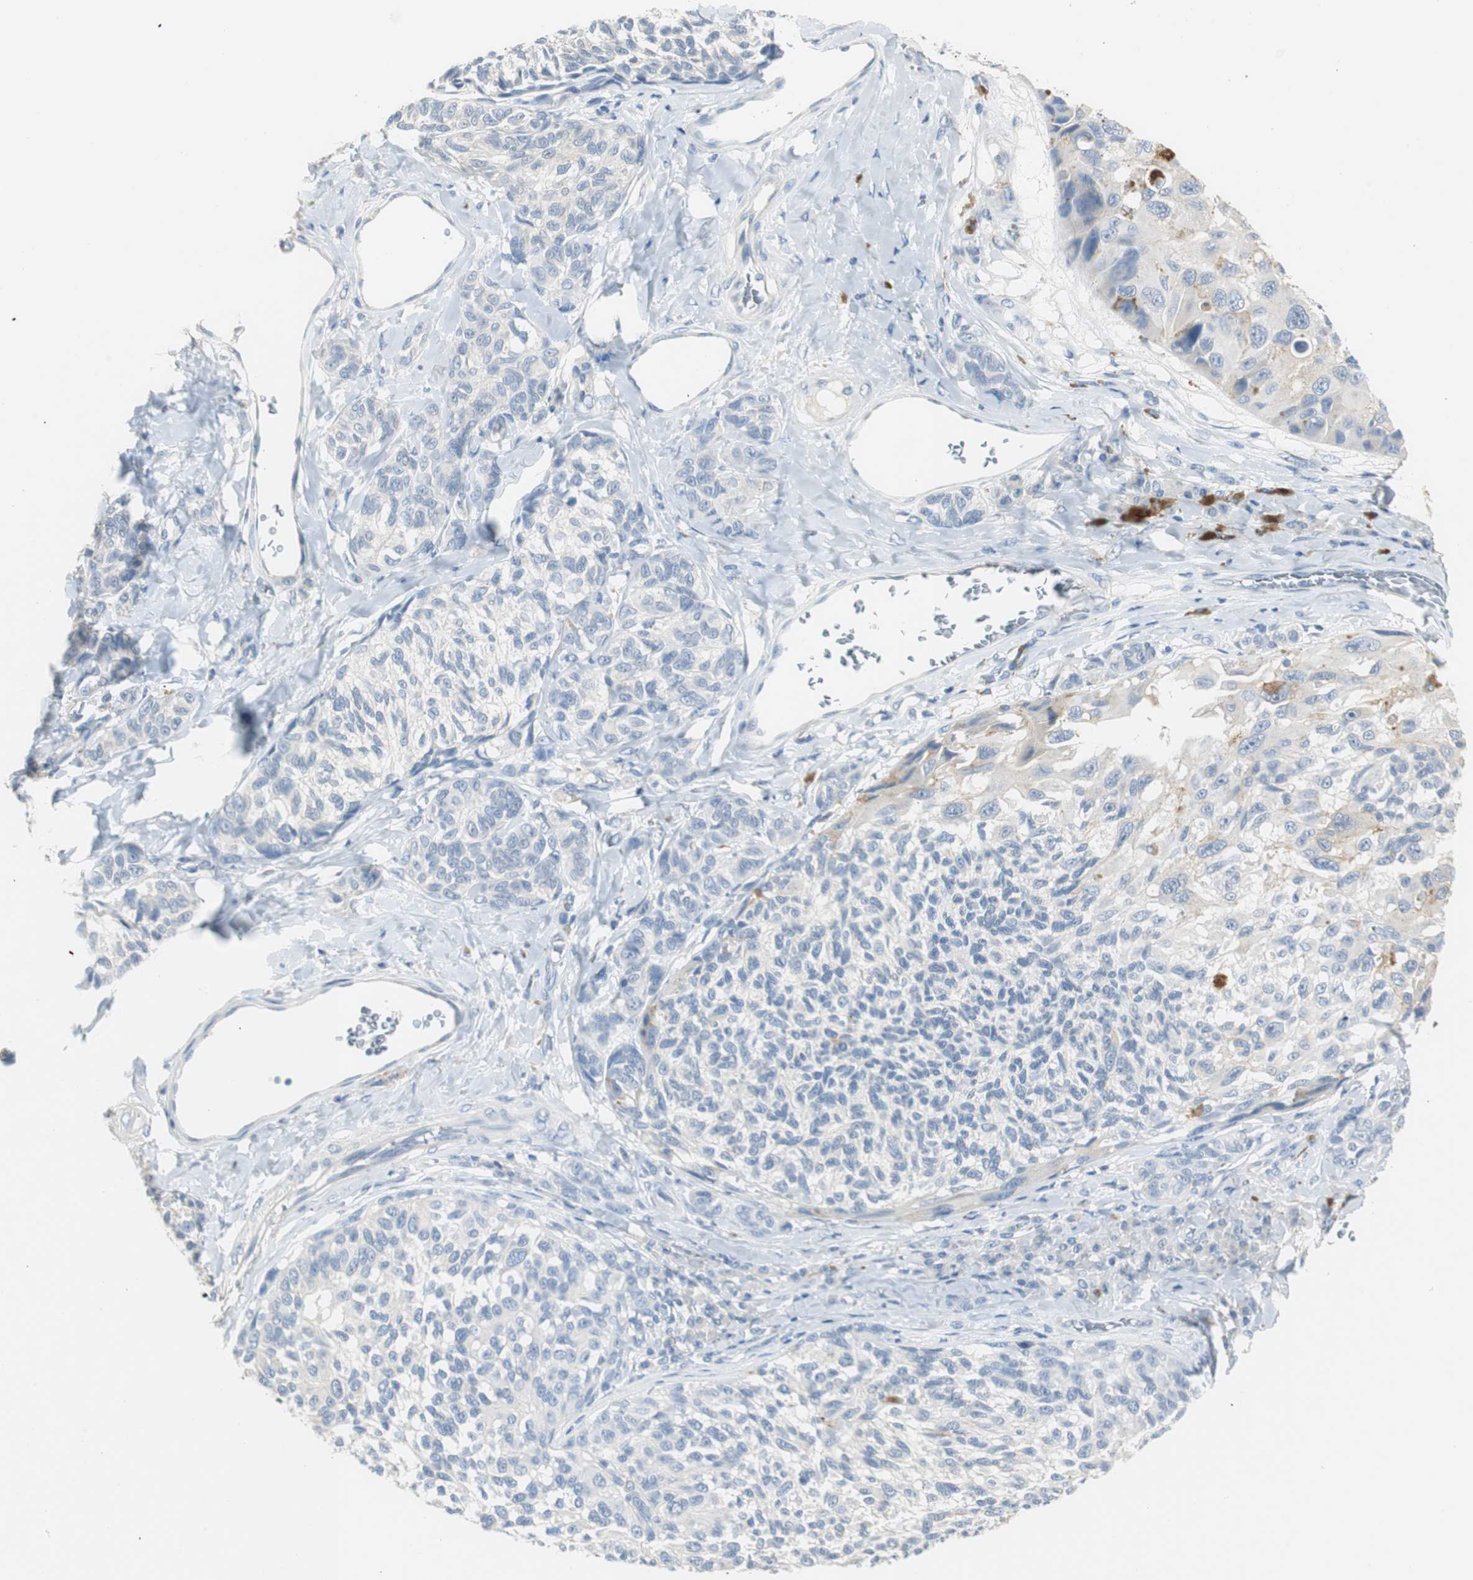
{"staining": {"intensity": "moderate", "quantity": "<25%", "location": "cytoplasmic/membranous"}, "tissue": "melanoma", "cell_type": "Tumor cells", "image_type": "cancer", "snomed": [{"axis": "morphology", "description": "Malignant melanoma, NOS"}, {"axis": "topography", "description": "Skin"}], "caption": "This is an image of immunohistochemistry (IHC) staining of melanoma, which shows moderate positivity in the cytoplasmic/membranous of tumor cells.", "gene": "LRP2", "patient": {"sex": "female", "age": 73}}